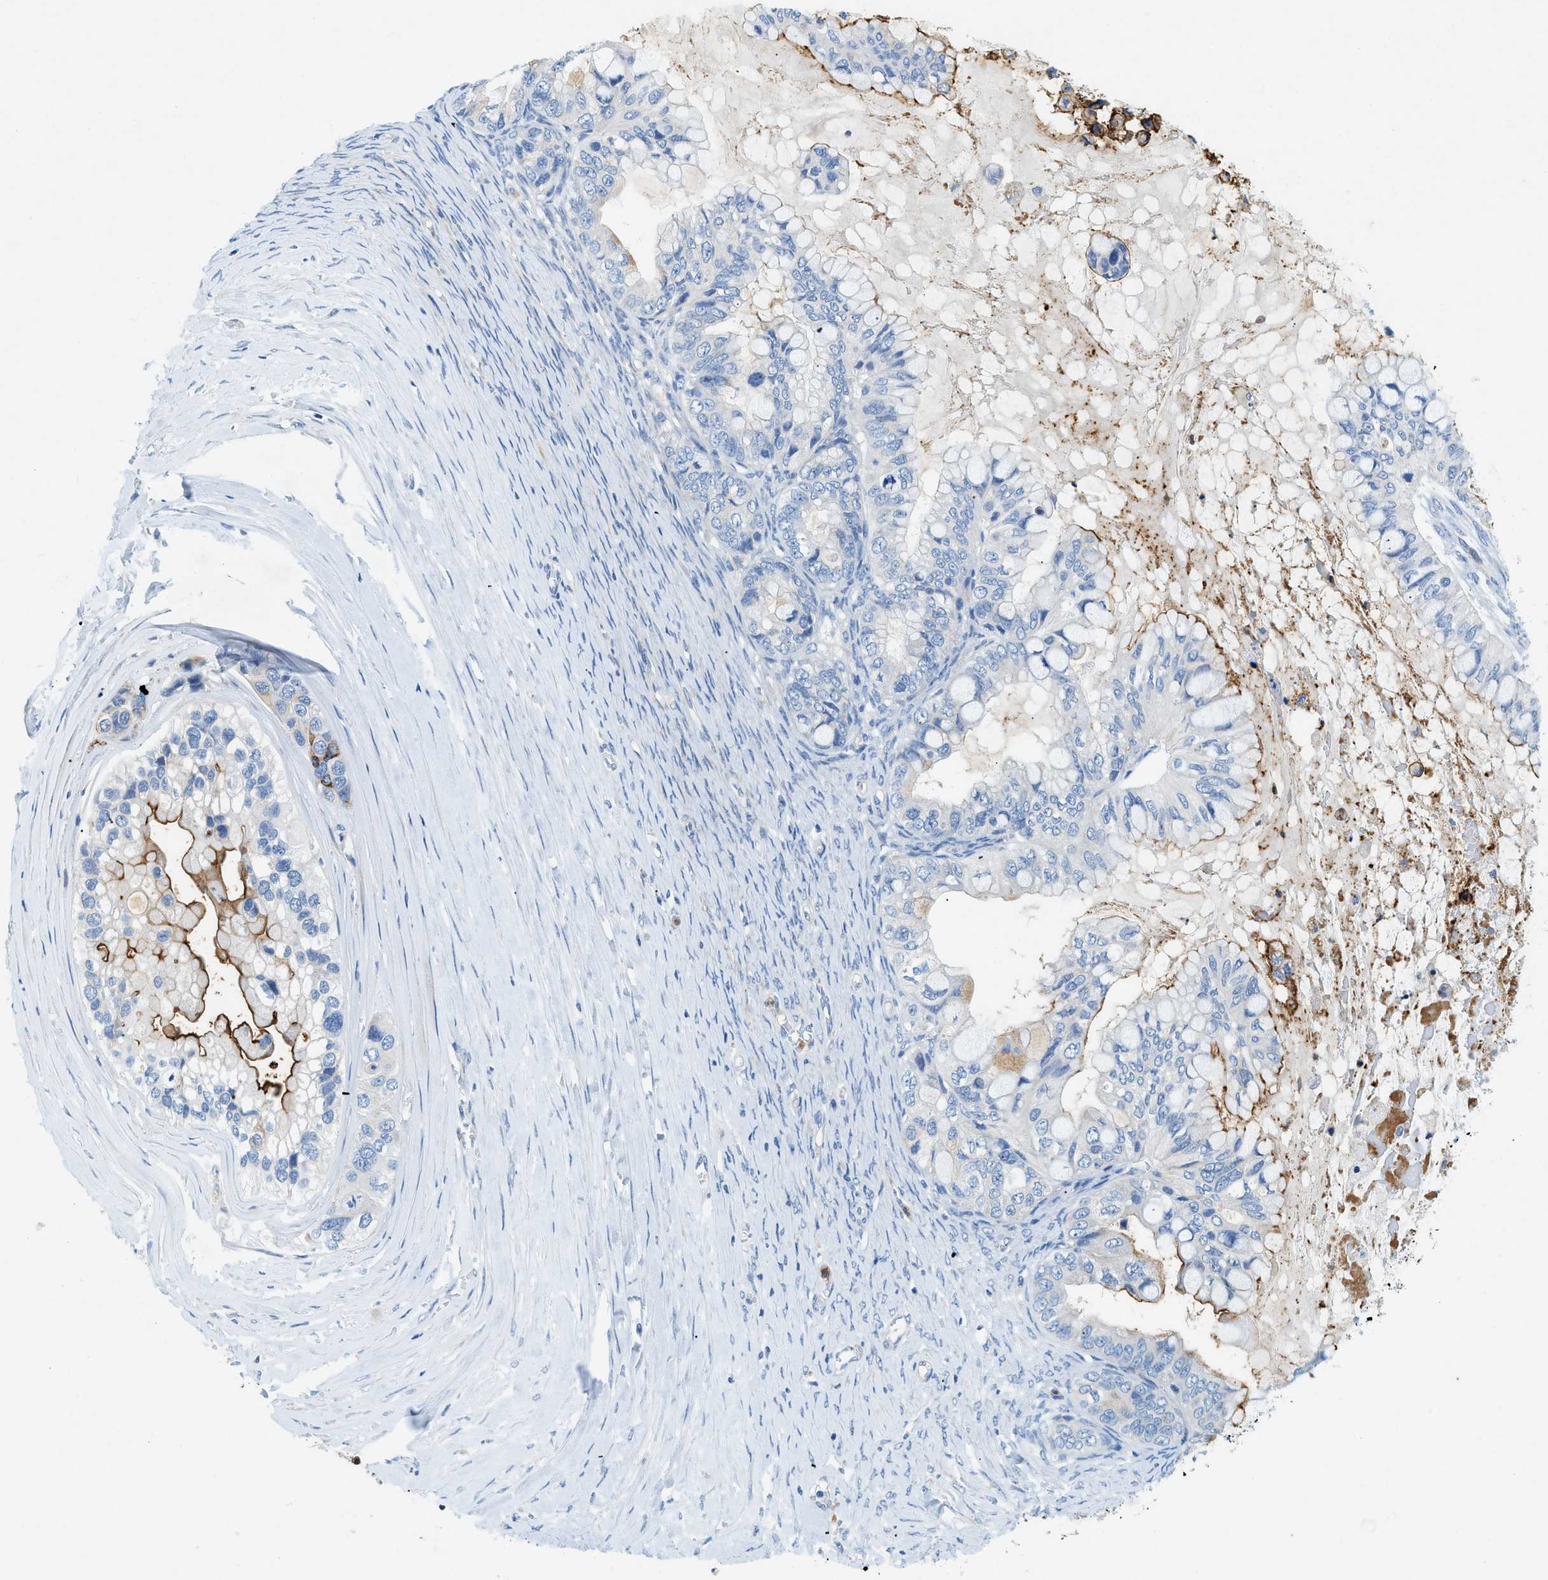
{"staining": {"intensity": "moderate", "quantity": "<25%", "location": "cytoplasmic/membranous"}, "tissue": "ovarian cancer", "cell_type": "Tumor cells", "image_type": "cancer", "snomed": [{"axis": "morphology", "description": "Cystadenocarcinoma, mucinous, NOS"}, {"axis": "topography", "description": "Ovary"}], "caption": "Protein expression analysis of human mucinous cystadenocarcinoma (ovarian) reveals moderate cytoplasmic/membranous expression in about <25% of tumor cells. The protein of interest is stained brown, and the nuclei are stained in blue (DAB (3,3'-diaminobenzidine) IHC with brightfield microscopy, high magnification).", "gene": "ZDHHC13", "patient": {"sex": "female", "age": 80}}